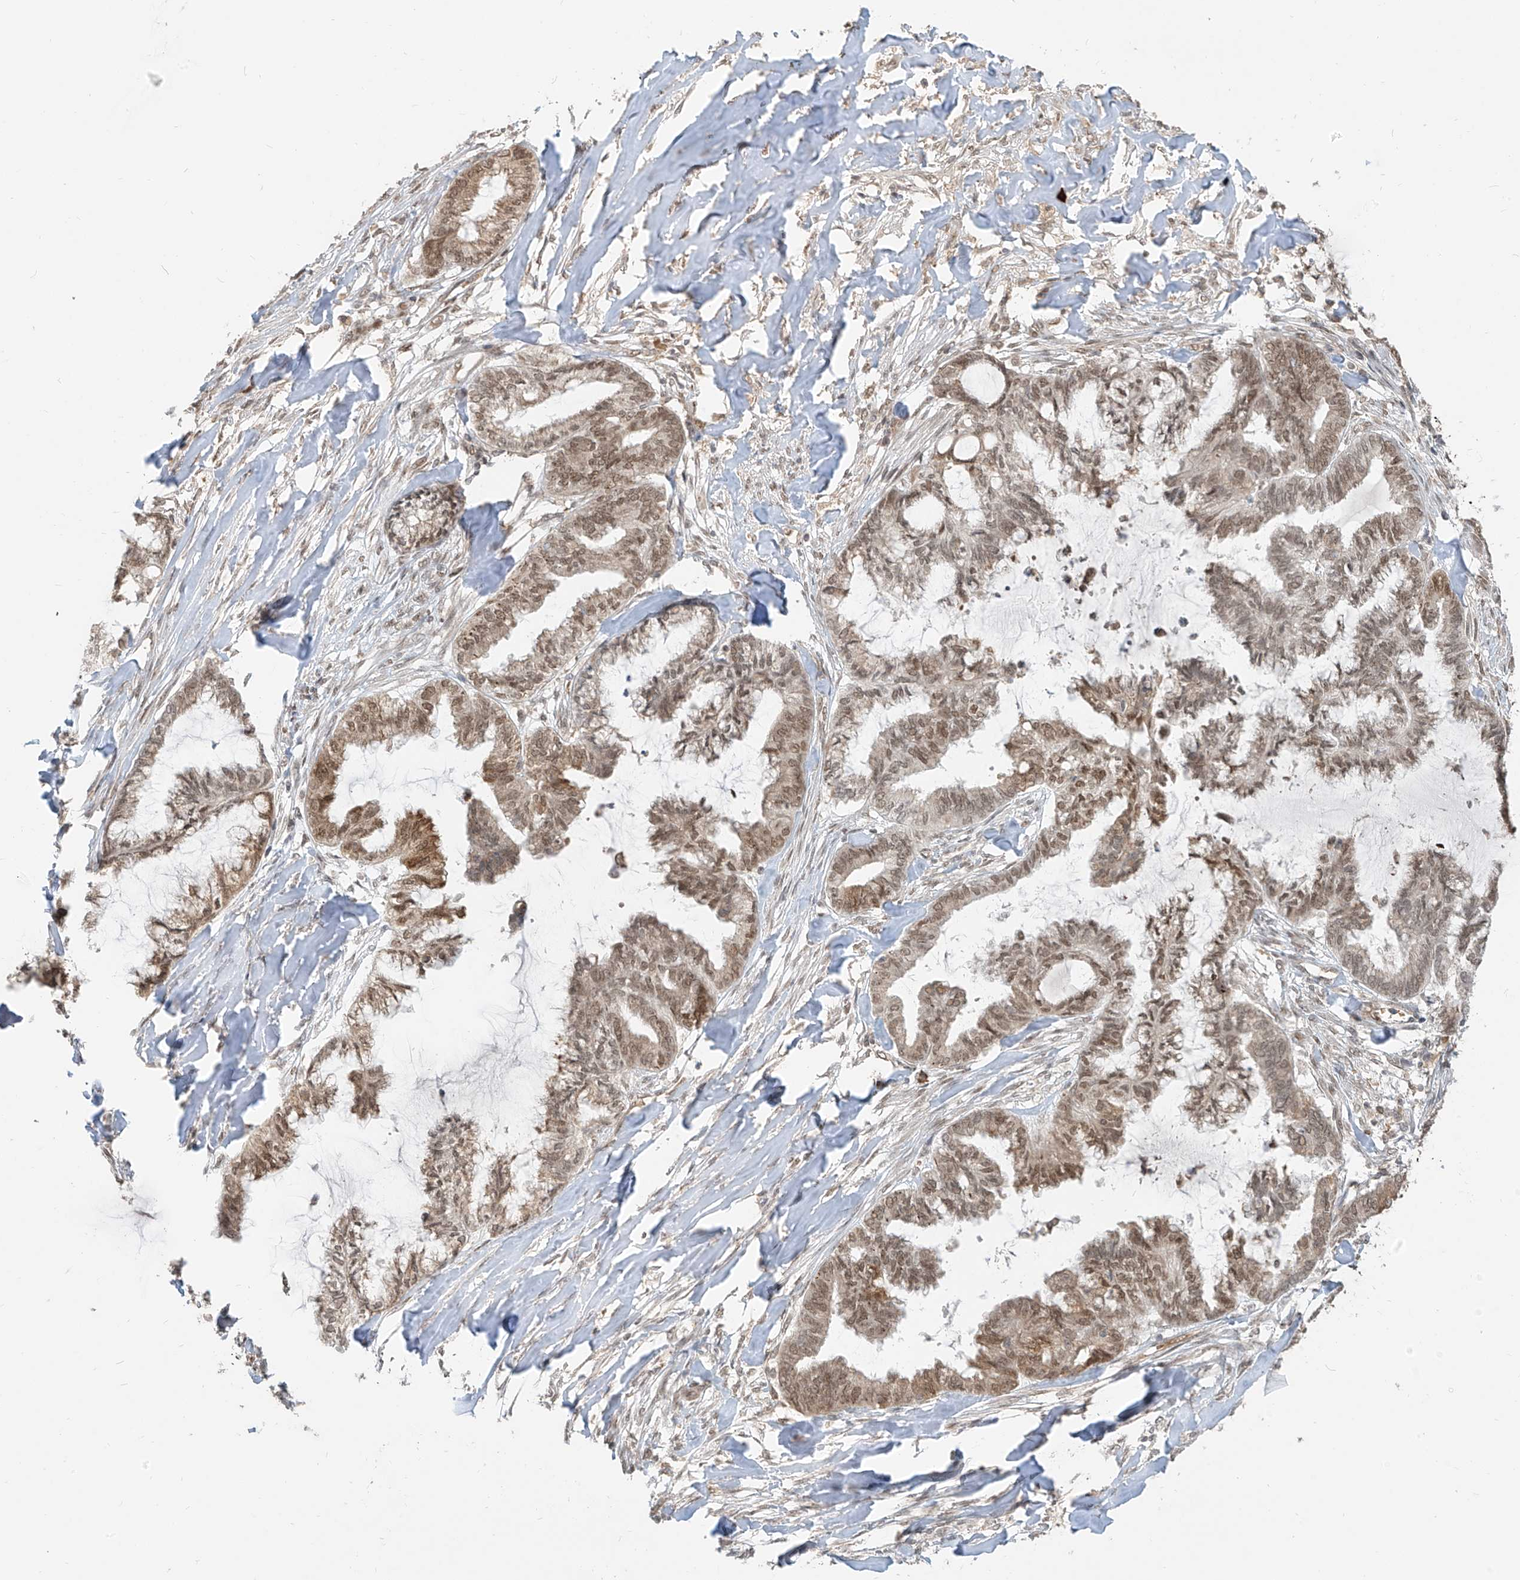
{"staining": {"intensity": "moderate", "quantity": ">75%", "location": "nuclear"}, "tissue": "endometrial cancer", "cell_type": "Tumor cells", "image_type": "cancer", "snomed": [{"axis": "morphology", "description": "Adenocarcinoma, NOS"}, {"axis": "topography", "description": "Endometrium"}], "caption": "Immunohistochemical staining of endometrial adenocarcinoma demonstrates moderate nuclear protein positivity in about >75% of tumor cells. The protein is shown in brown color, while the nuclei are stained blue.", "gene": "ZMYM2", "patient": {"sex": "female", "age": 86}}